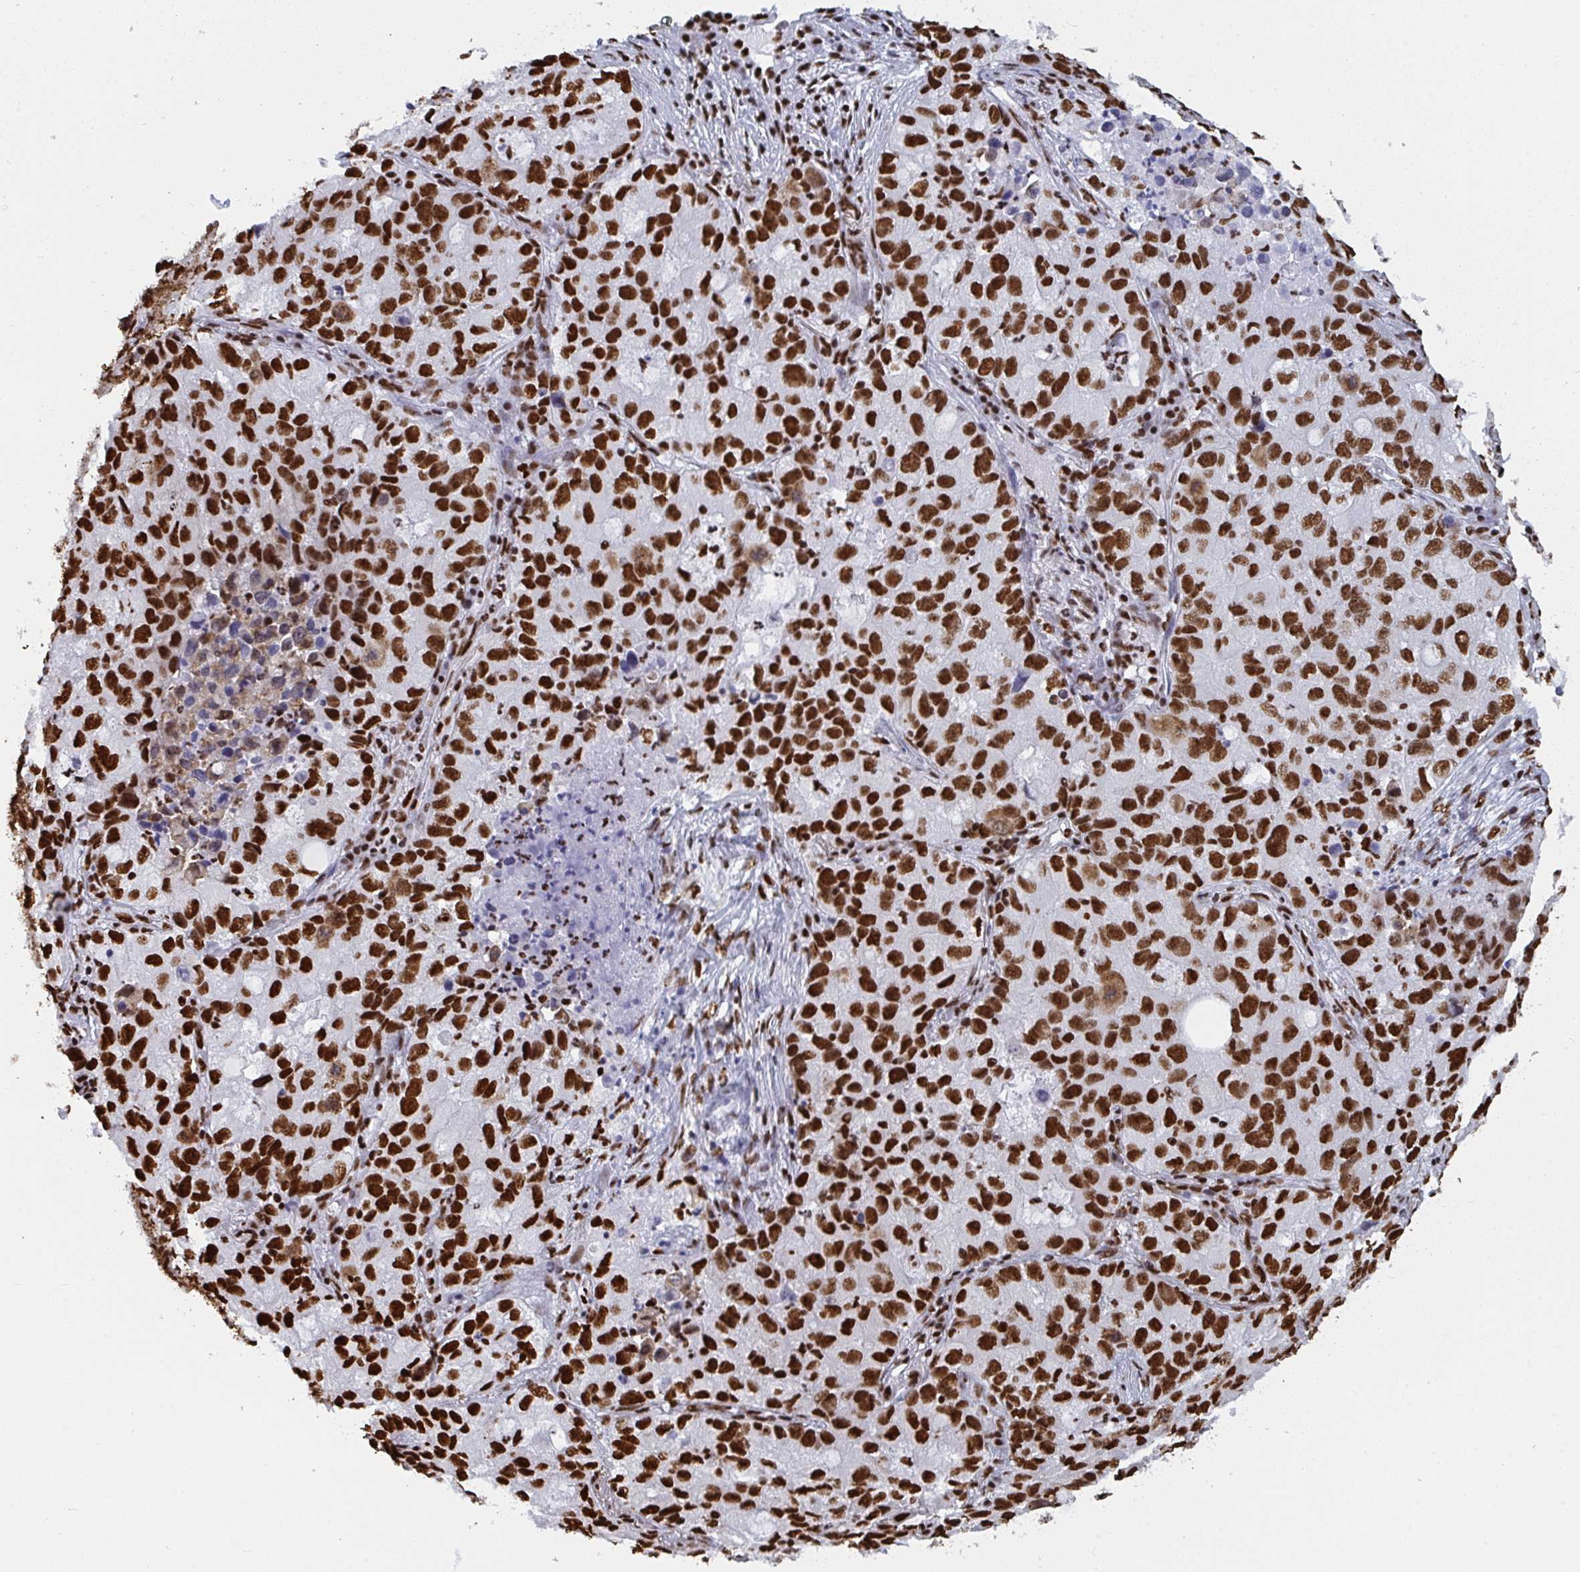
{"staining": {"intensity": "strong", "quantity": ">75%", "location": "nuclear"}, "tissue": "lung cancer", "cell_type": "Tumor cells", "image_type": "cancer", "snomed": [{"axis": "morphology", "description": "Normal morphology"}, {"axis": "morphology", "description": "Adenocarcinoma, NOS"}, {"axis": "topography", "description": "Lymph node"}, {"axis": "topography", "description": "Lung"}], "caption": "Lung cancer (adenocarcinoma) stained with DAB (3,3'-diaminobenzidine) immunohistochemistry displays high levels of strong nuclear positivity in approximately >75% of tumor cells. Nuclei are stained in blue.", "gene": "GAR1", "patient": {"sex": "female", "age": 51}}